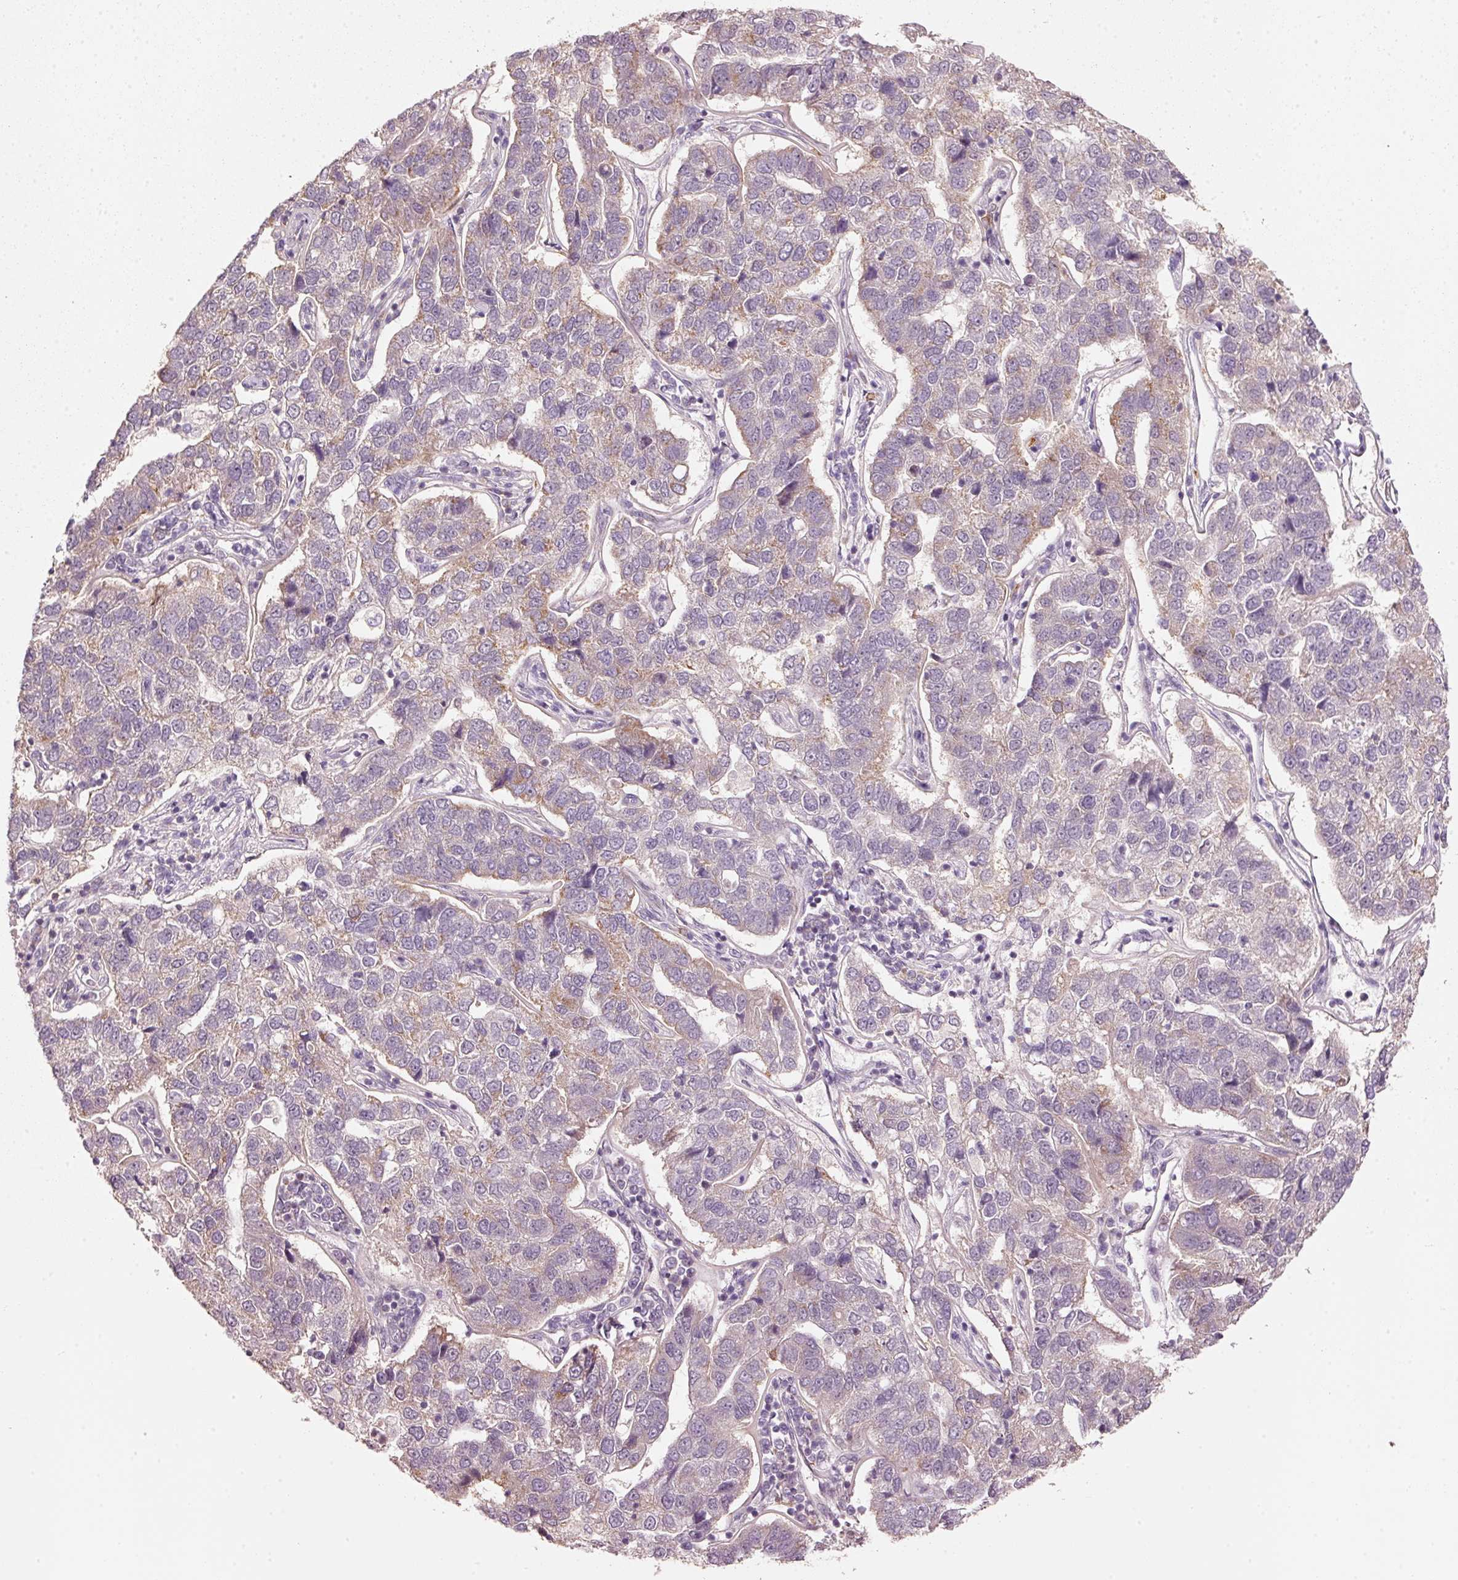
{"staining": {"intensity": "negative", "quantity": "none", "location": "none"}, "tissue": "pancreatic cancer", "cell_type": "Tumor cells", "image_type": "cancer", "snomed": [{"axis": "morphology", "description": "Adenocarcinoma, NOS"}, {"axis": "topography", "description": "Pancreas"}], "caption": "Tumor cells are negative for protein expression in human pancreatic adenocarcinoma.", "gene": "ARHGAP22", "patient": {"sex": "female", "age": 61}}